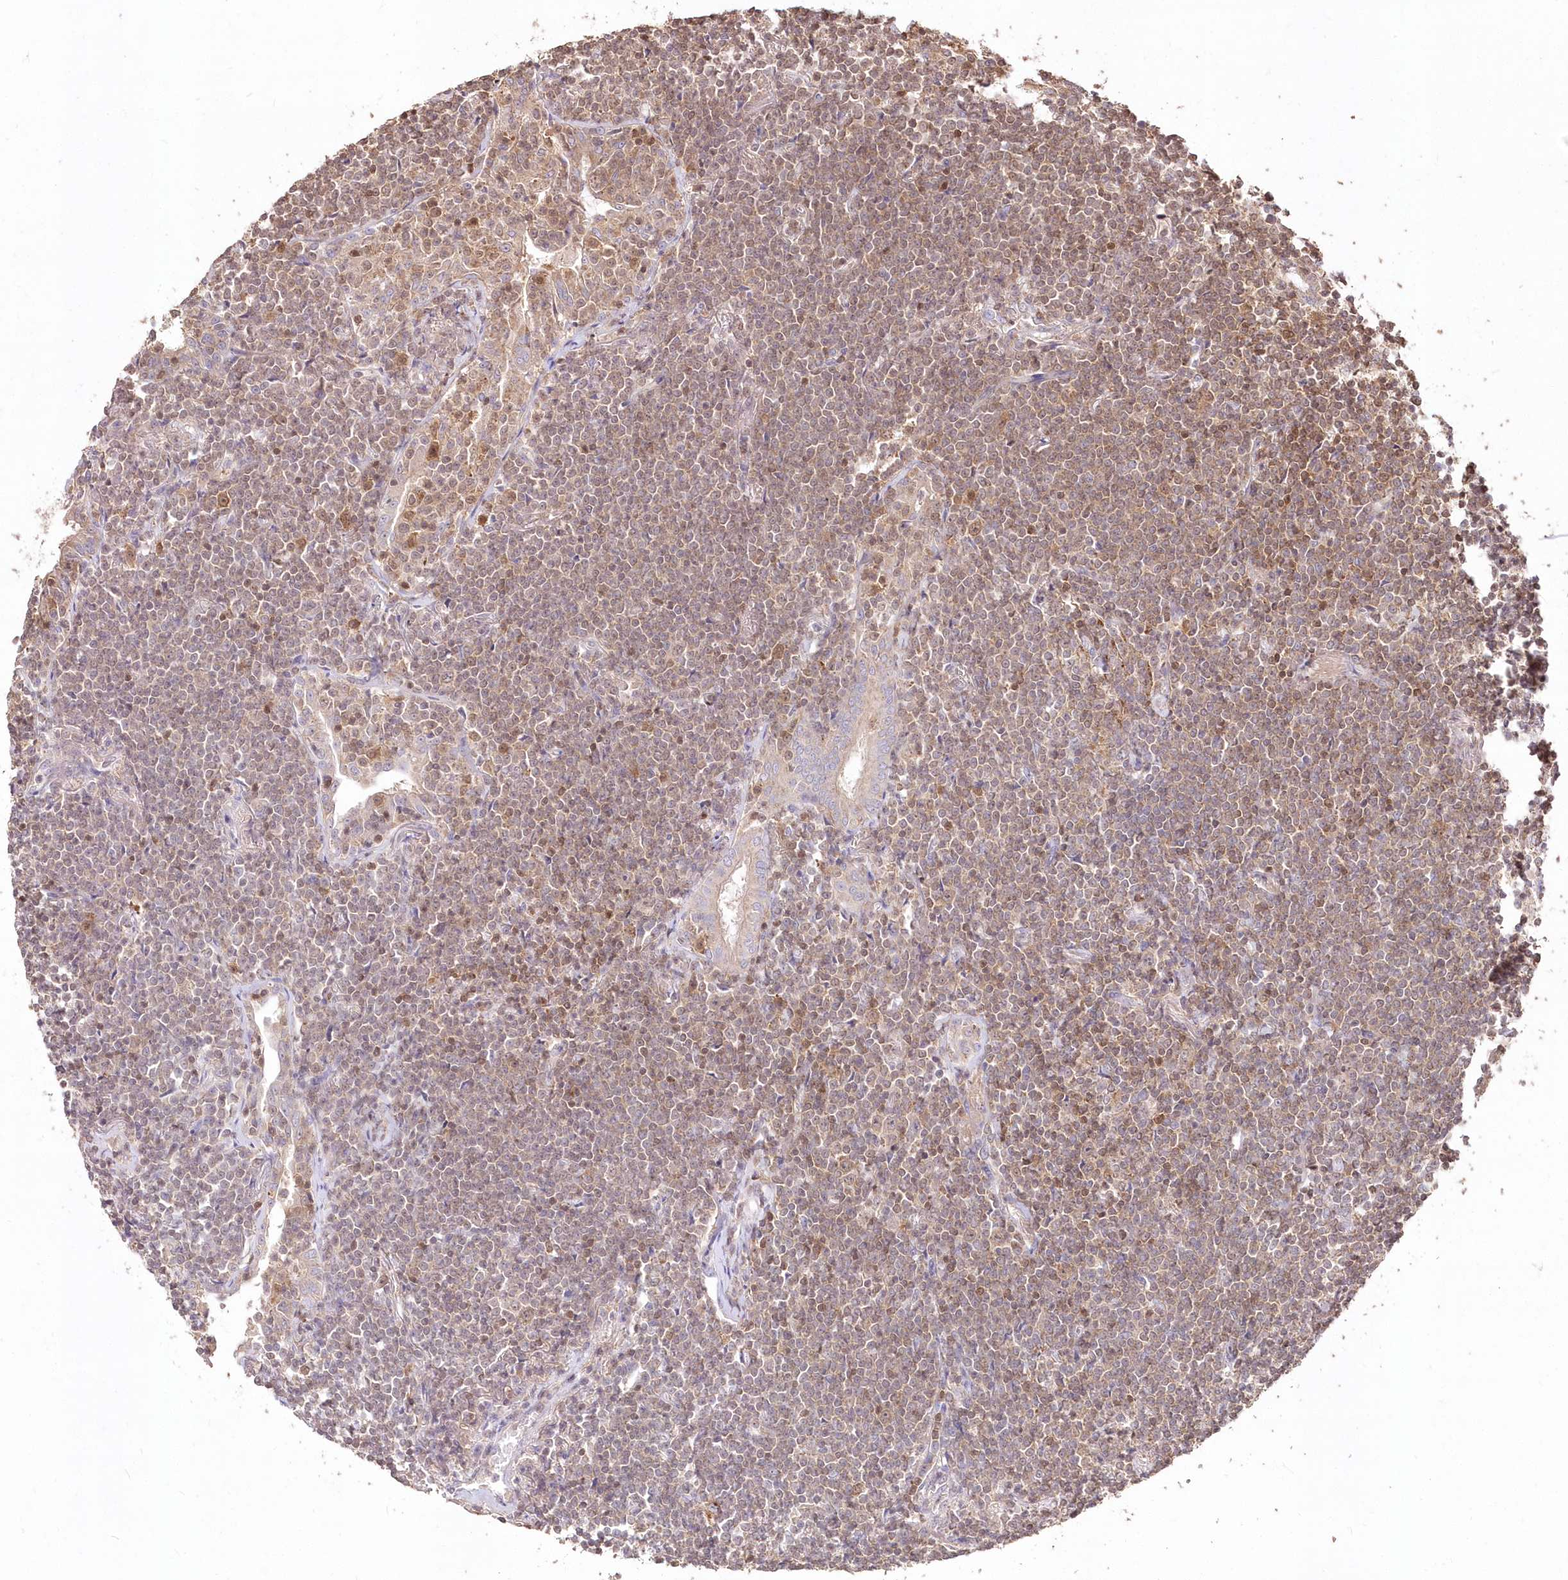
{"staining": {"intensity": "weak", "quantity": "25%-75%", "location": "cytoplasmic/membranous,nuclear"}, "tissue": "lymphoma", "cell_type": "Tumor cells", "image_type": "cancer", "snomed": [{"axis": "morphology", "description": "Malignant lymphoma, non-Hodgkin's type, Low grade"}, {"axis": "topography", "description": "Lung"}], "caption": "Immunohistochemistry (IHC) (DAB) staining of malignant lymphoma, non-Hodgkin's type (low-grade) exhibits weak cytoplasmic/membranous and nuclear protein staining in approximately 25%-75% of tumor cells.", "gene": "STK17B", "patient": {"sex": "female", "age": 71}}